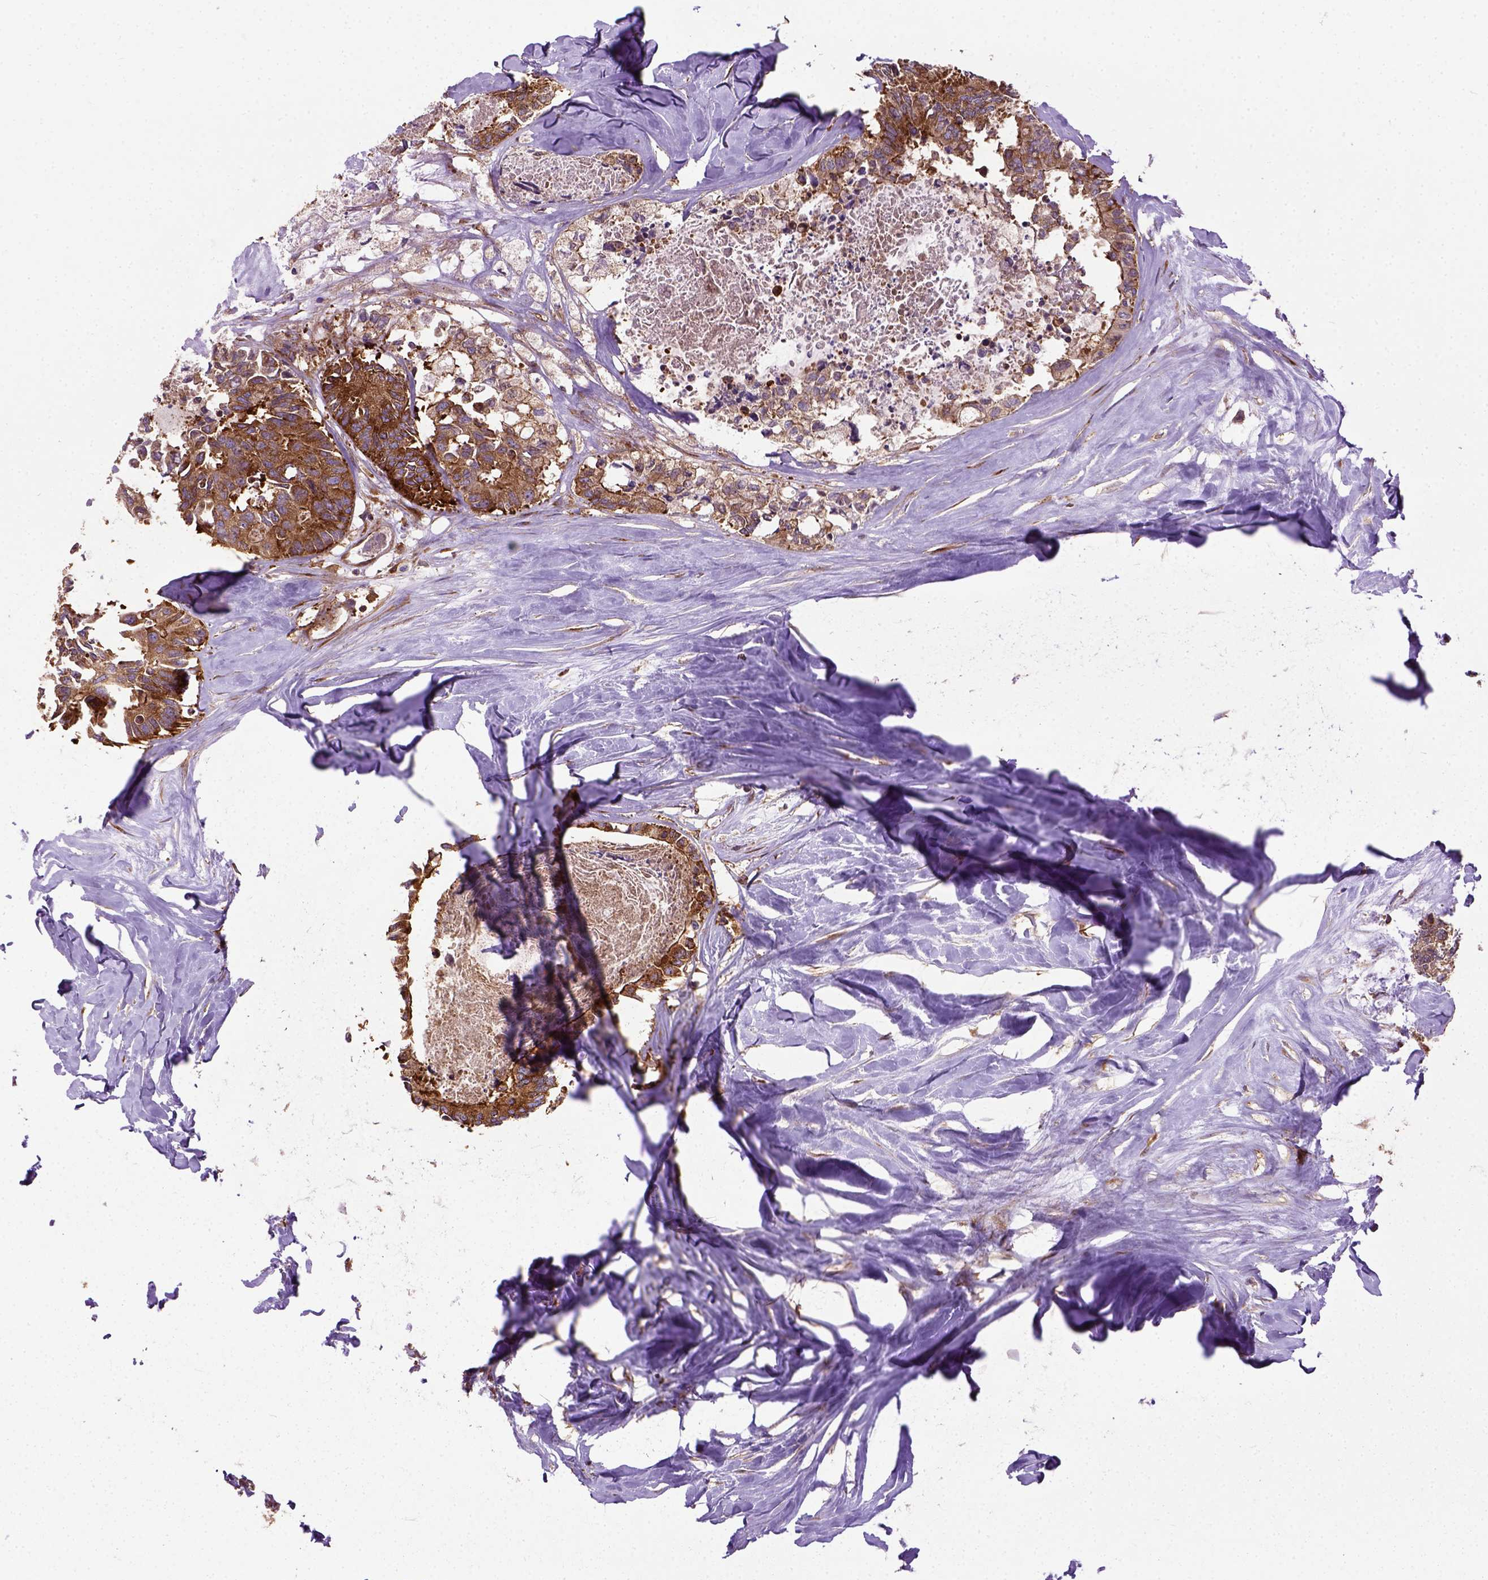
{"staining": {"intensity": "strong", "quantity": ">75%", "location": "cytoplasmic/membranous"}, "tissue": "colorectal cancer", "cell_type": "Tumor cells", "image_type": "cancer", "snomed": [{"axis": "morphology", "description": "Adenocarcinoma, NOS"}, {"axis": "topography", "description": "Colon"}, {"axis": "topography", "description": "Rectum"}], "caption": "A brown stain shows strong cytoplasmic/membranous staining of a protein in colorectal cancer tumor cells. Ihc stains the protein of interest in brown and the nuclei are stained blue.", "gene": "CAPRIN1", "patient": {"sex": "male", "age": 57}}